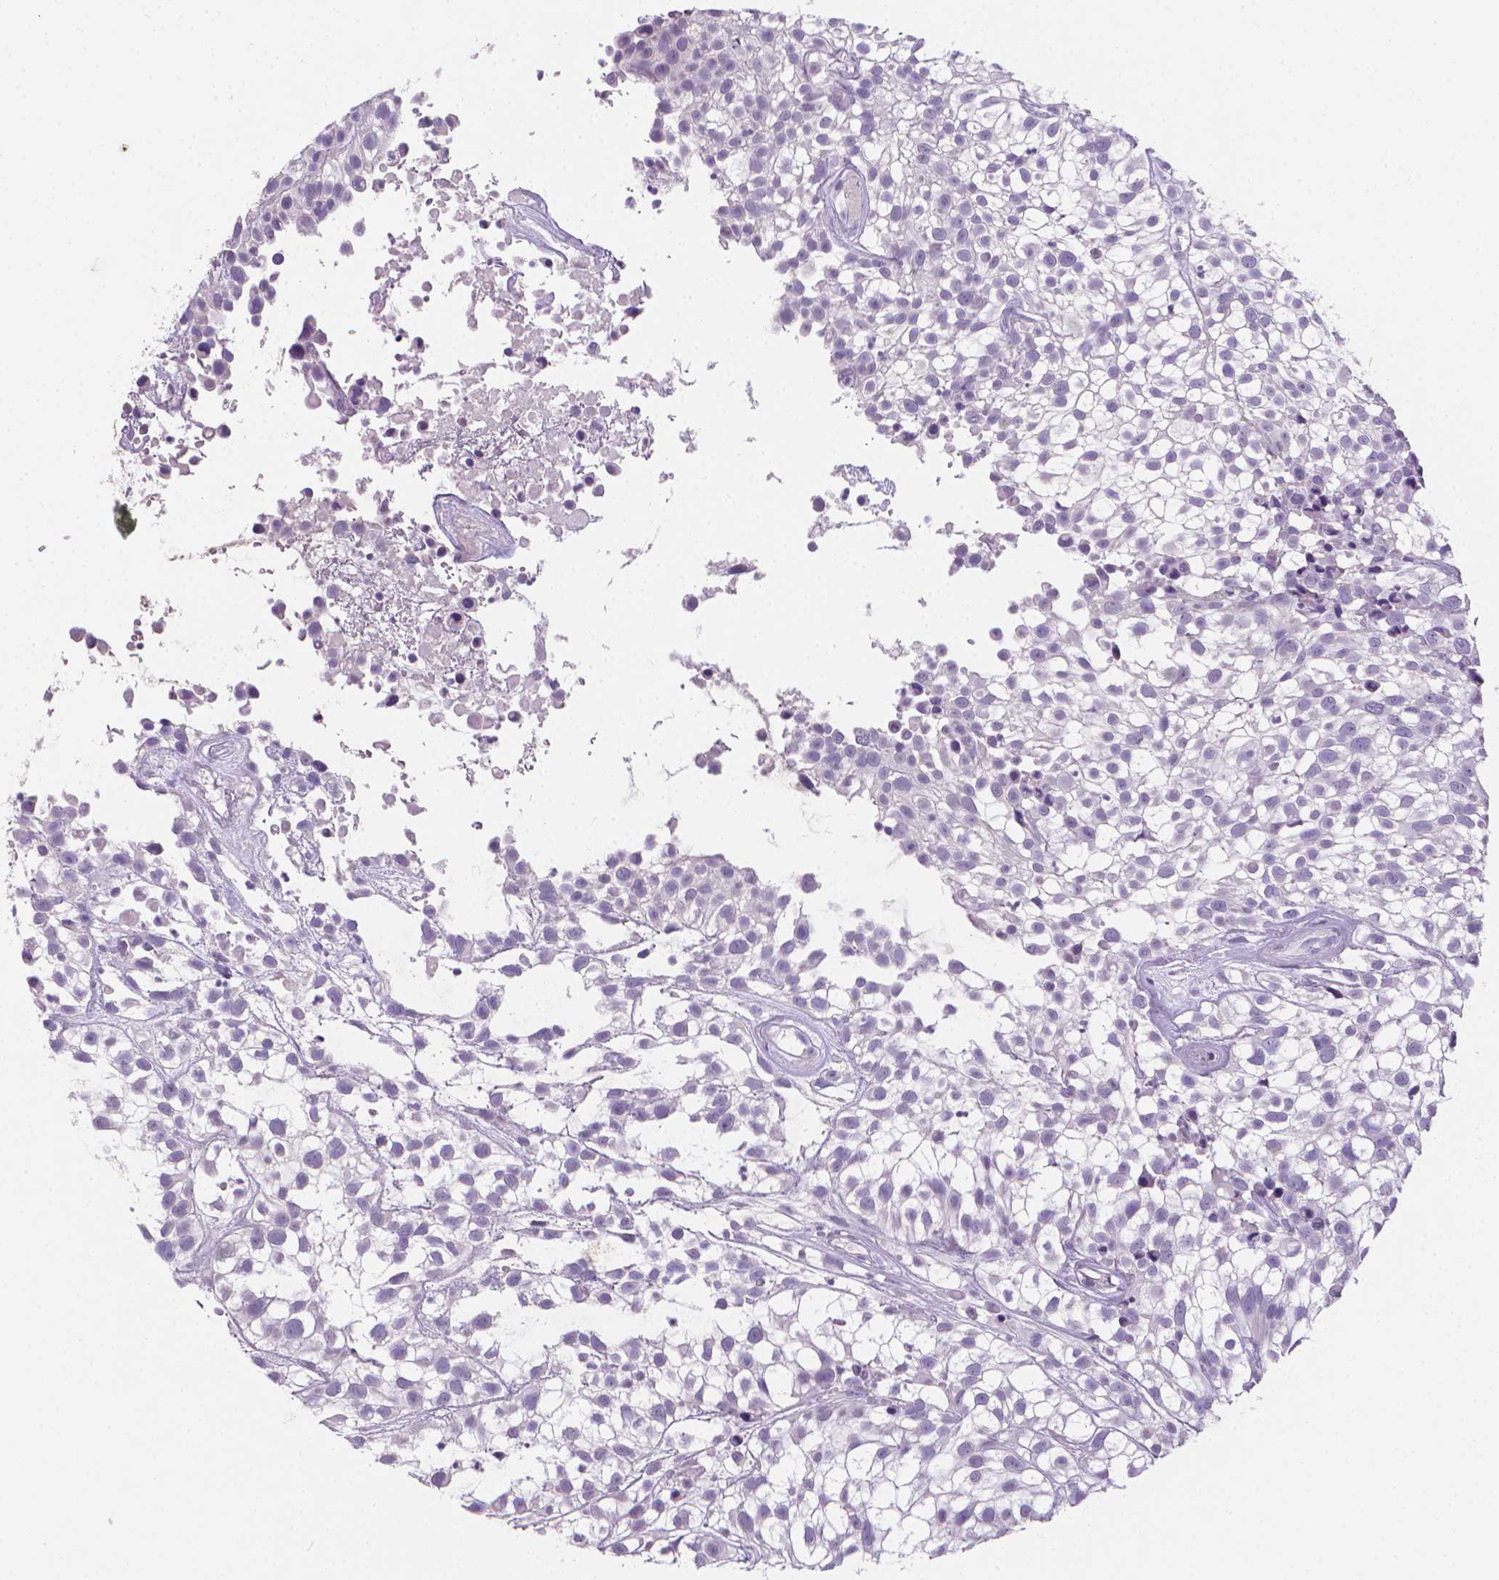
{"staining": {"intensity": "negative", "quantity": "none", "location": "none"}, "tissue": "urothelial cancer", "cell_type": "Tumor cells", "image_type": "cancer", "snomed": [{"axis": "morphology", "description": "Urothelial carcinoma, High grade"}, {"axis": "topography", "description": "Urinary bladder"}], "caption": "Urothelial cancer was stained to show a protein in brown. There is no significant staining in tumor cells.", "gene": "XPNPEP2", "patient": {"sex": "male", "age": 56}}